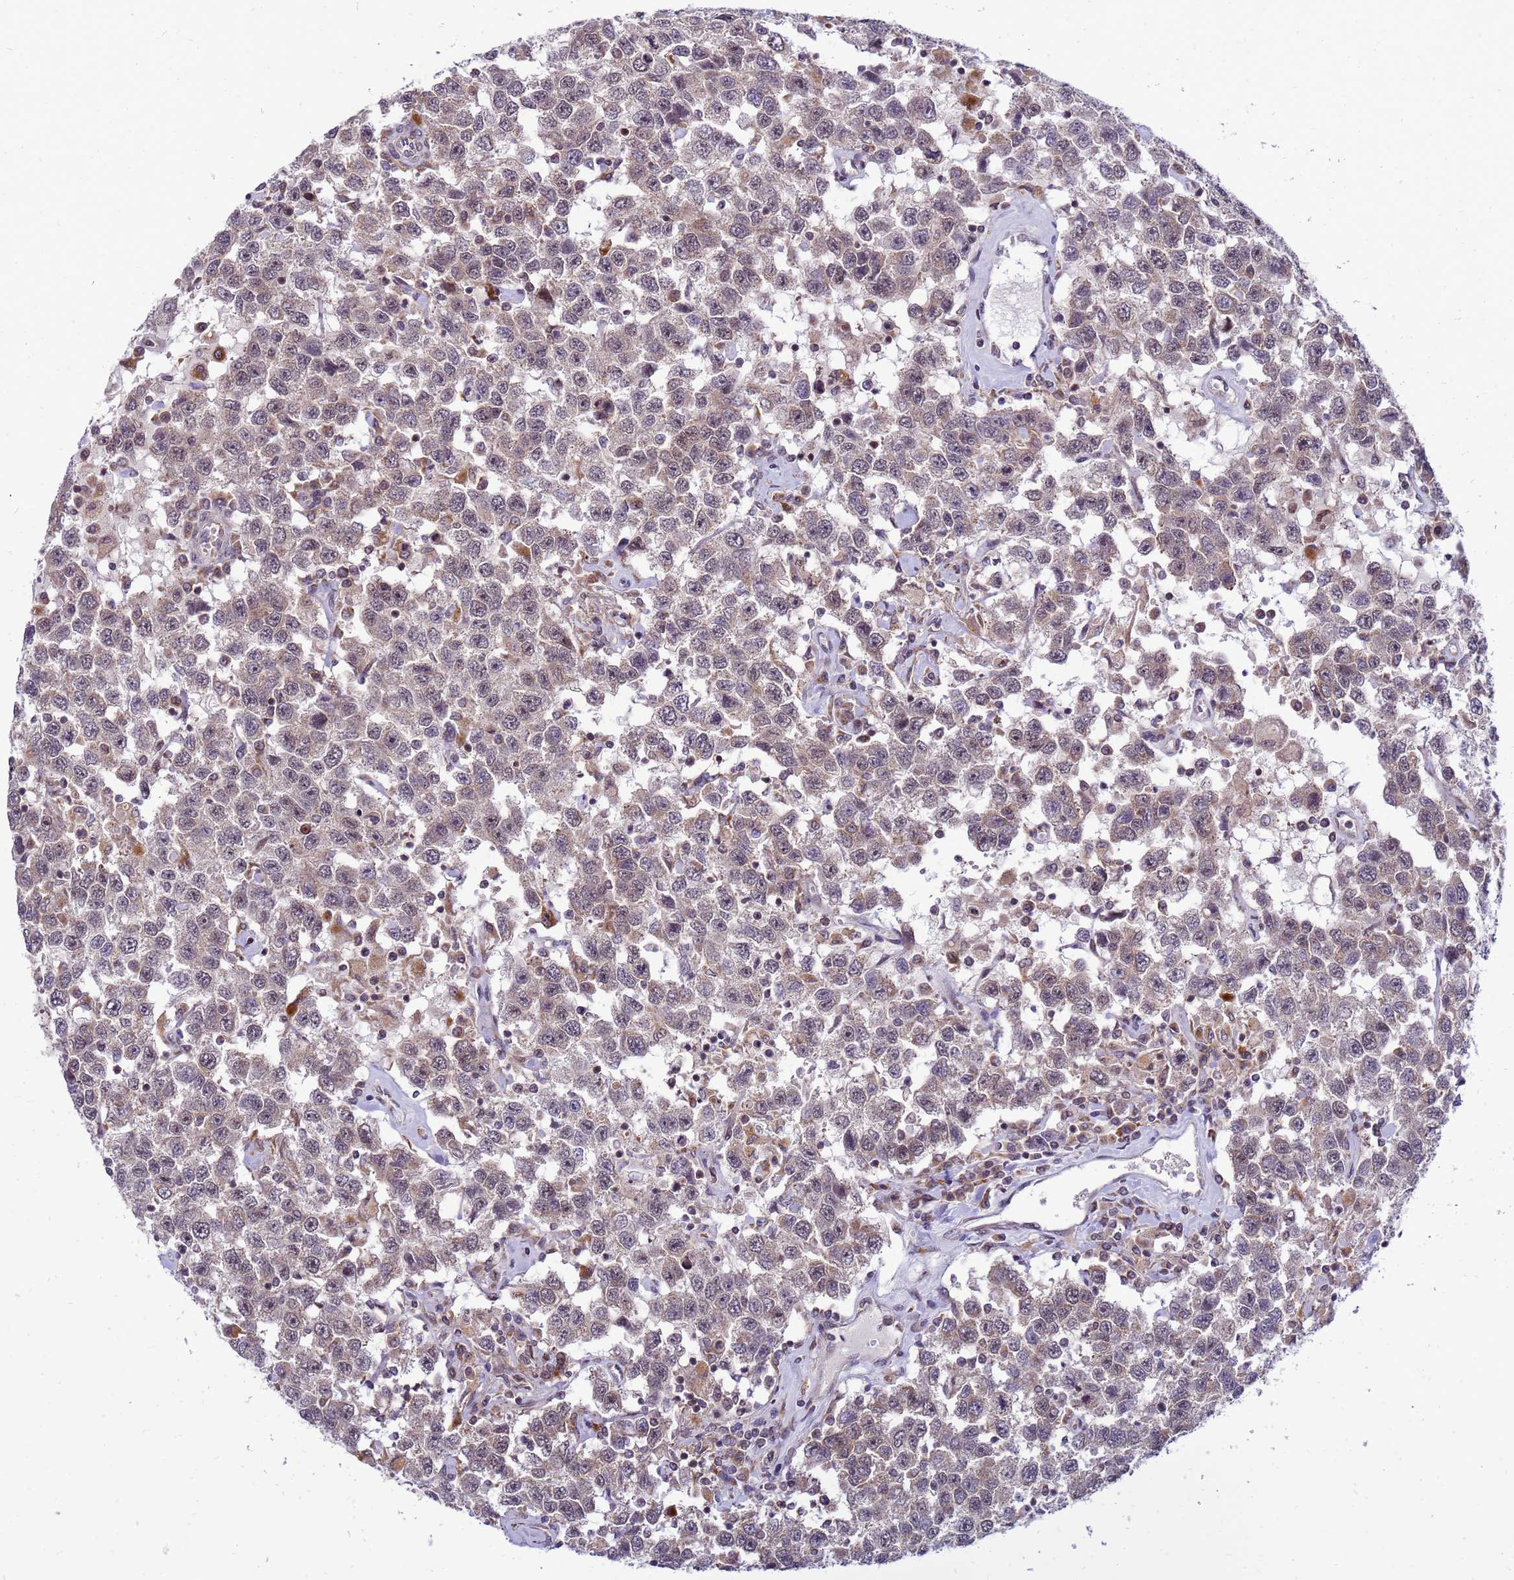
{"staining": {"intensity": "weak", "quantity": "25%-75%", "location": "cytoplasmic/membranous"}, "tissue": "testis cancer", "cell_type": "Tumor cells", "image_type": "cancer", "snomed": [{"axis": "morphology", "description": "Seminoma, NOS"}, {"axis": "topography", "description": "Testis"}], "caption": "The micrograph reveals staining of testis seminoma, revealing weak cytoplasmic/membranous protein staining (brown color) within tumor cells.", "gene": "C12orf43", "patient": {"sex": "male", "age": 41}}